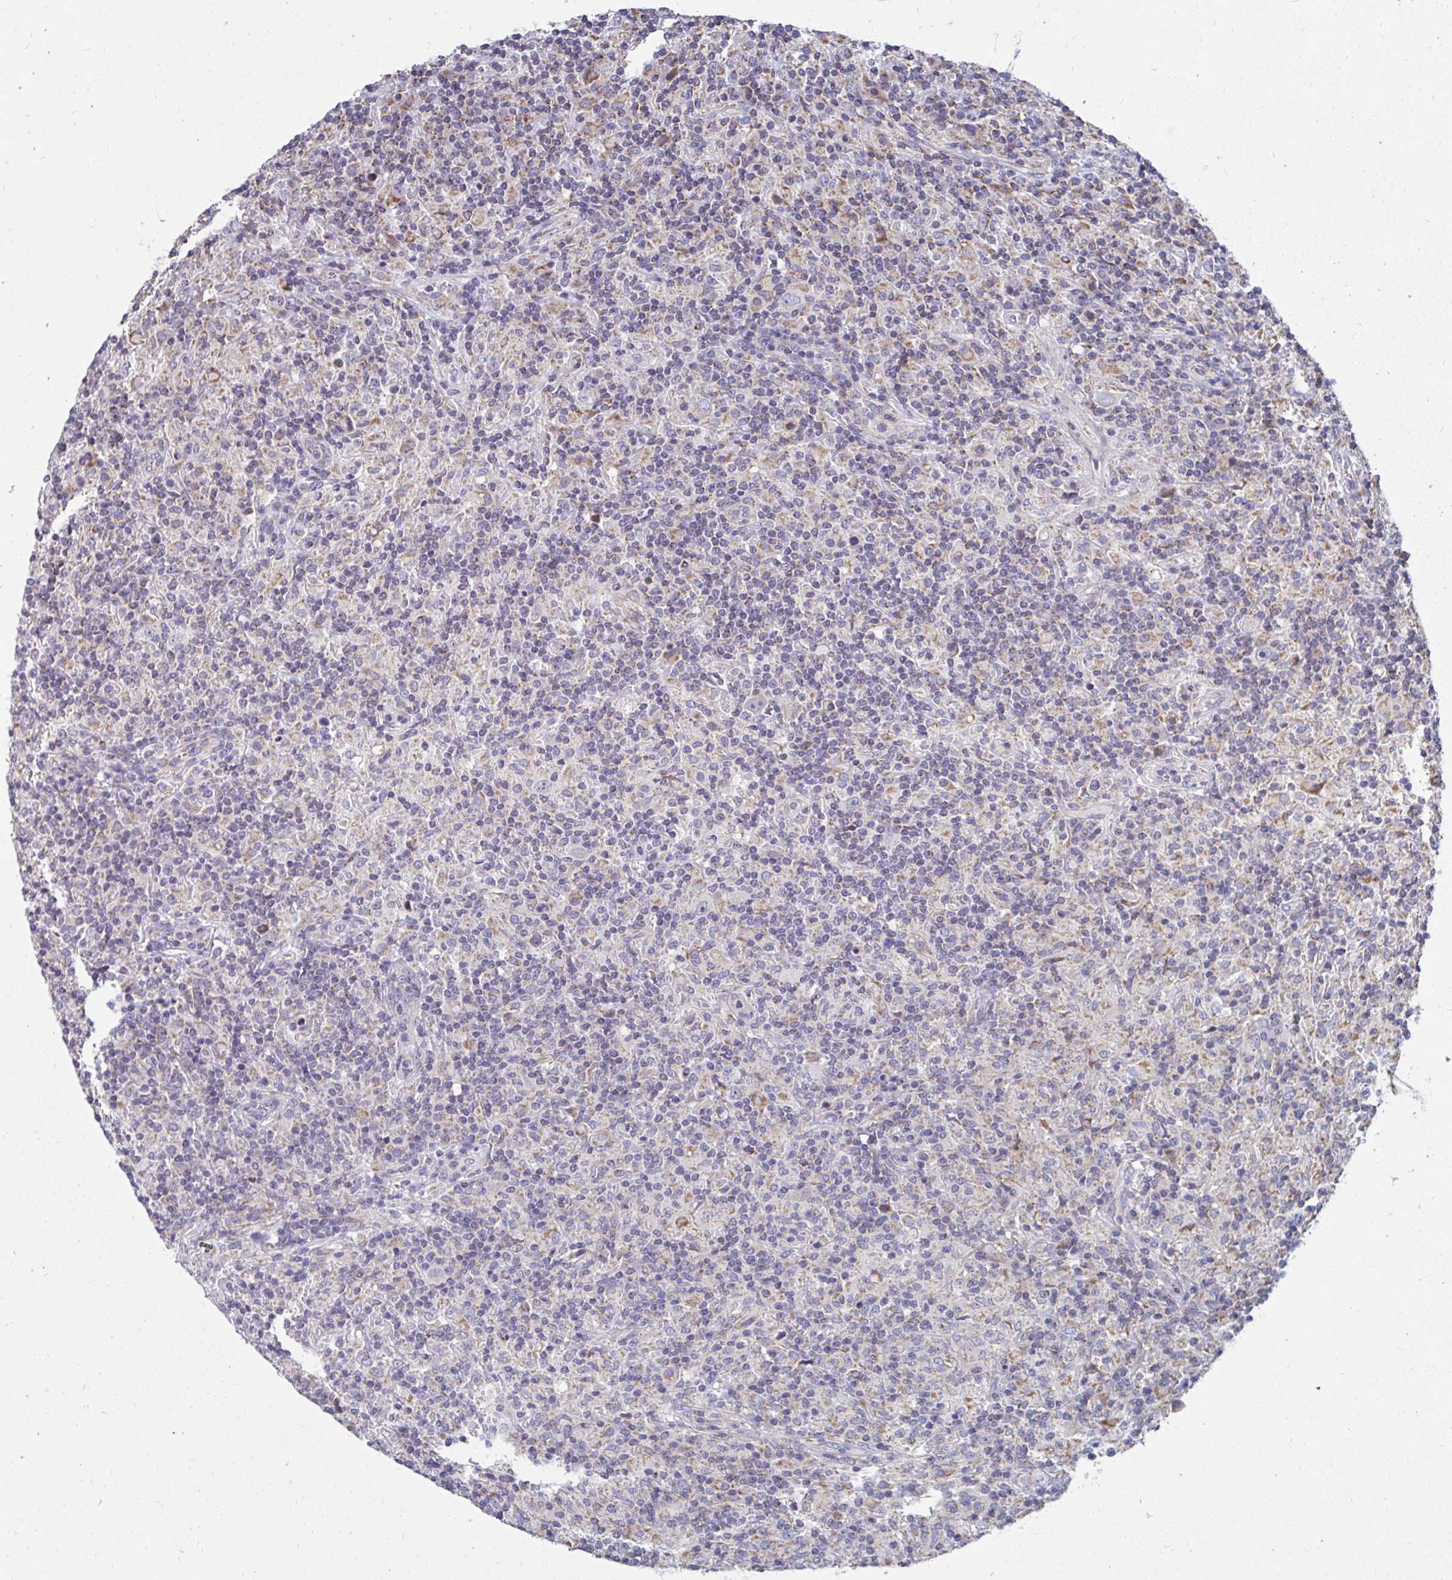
{"staining": {"intensity": "negative", "quantity": "none", "location": "none"}, "tissue": "lymphoma", "cell_type": "Tumor cells", "image_type": "cancer", "snomed": [{"axis": "morphology", "description": "Hodgkin's disease, NOS"}, {"axis": "topography", "description": "Lymph node"}], "caption": "Immunohistochemistry (IHC) image of Hodgkin's disease stained for a protein (brown), which exhibits no staining in tumor cells. (Immunohistochemistry, brightfield microscopy, high magnification).", "gene": "RCC1L", "patient": {"sex": "male", "age": 70}}